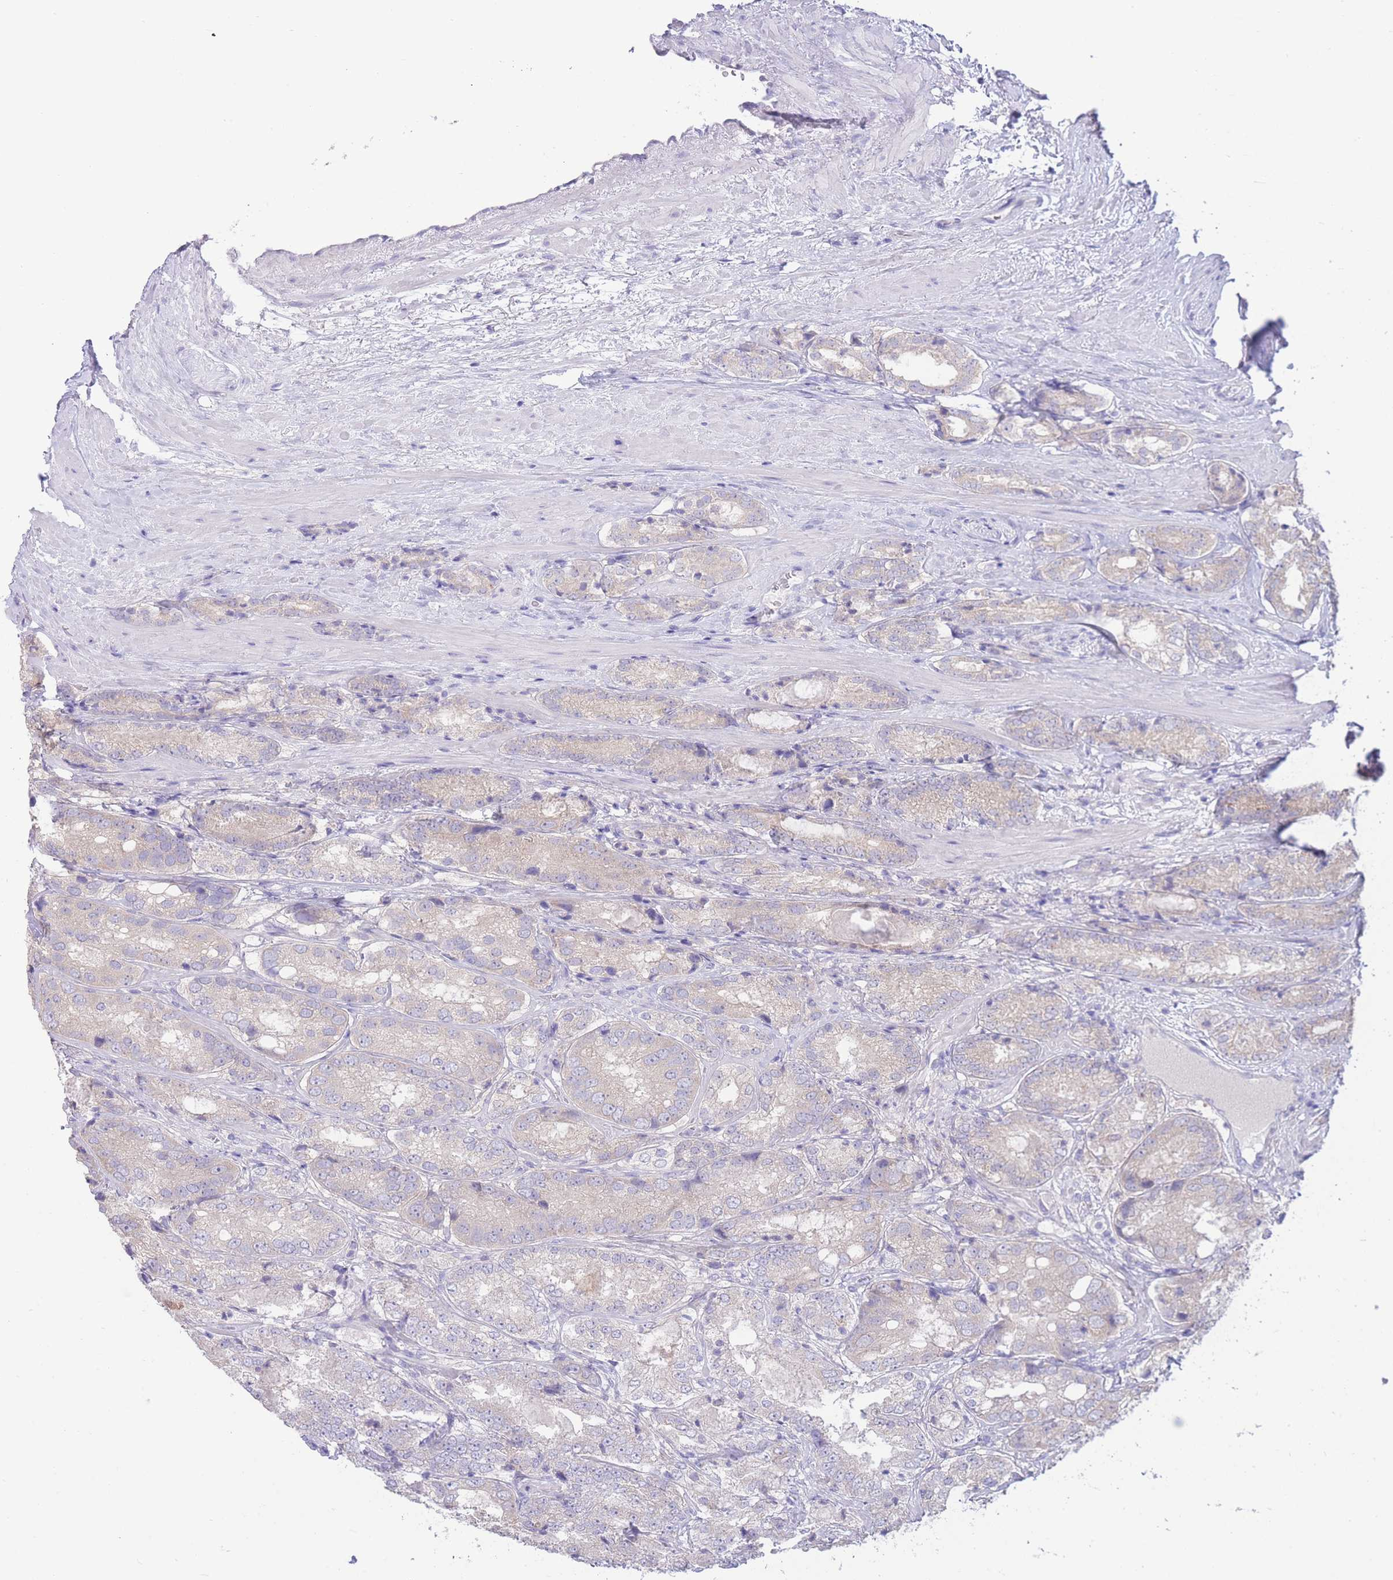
{"staining": {"intensity": "weak", "quantity": "<25%", "location": "cytoplasmic/membranous"}, "tissue": "prostate cancer", "cell_type": "Tumor cells", "image_type": "cancer", "snomed": [{"axis": "morphology", "description": "Adenocarcinoma, High grade"}, {"axis": "topography", "description": "Prostate"}], "caption": "This is an immunohistochemistry image of human prostate adenocarcinoma (high-grade). There is no staining in tumor cells.", "gene": "FAH", "patient": {"sex": "male", "age": 63}}